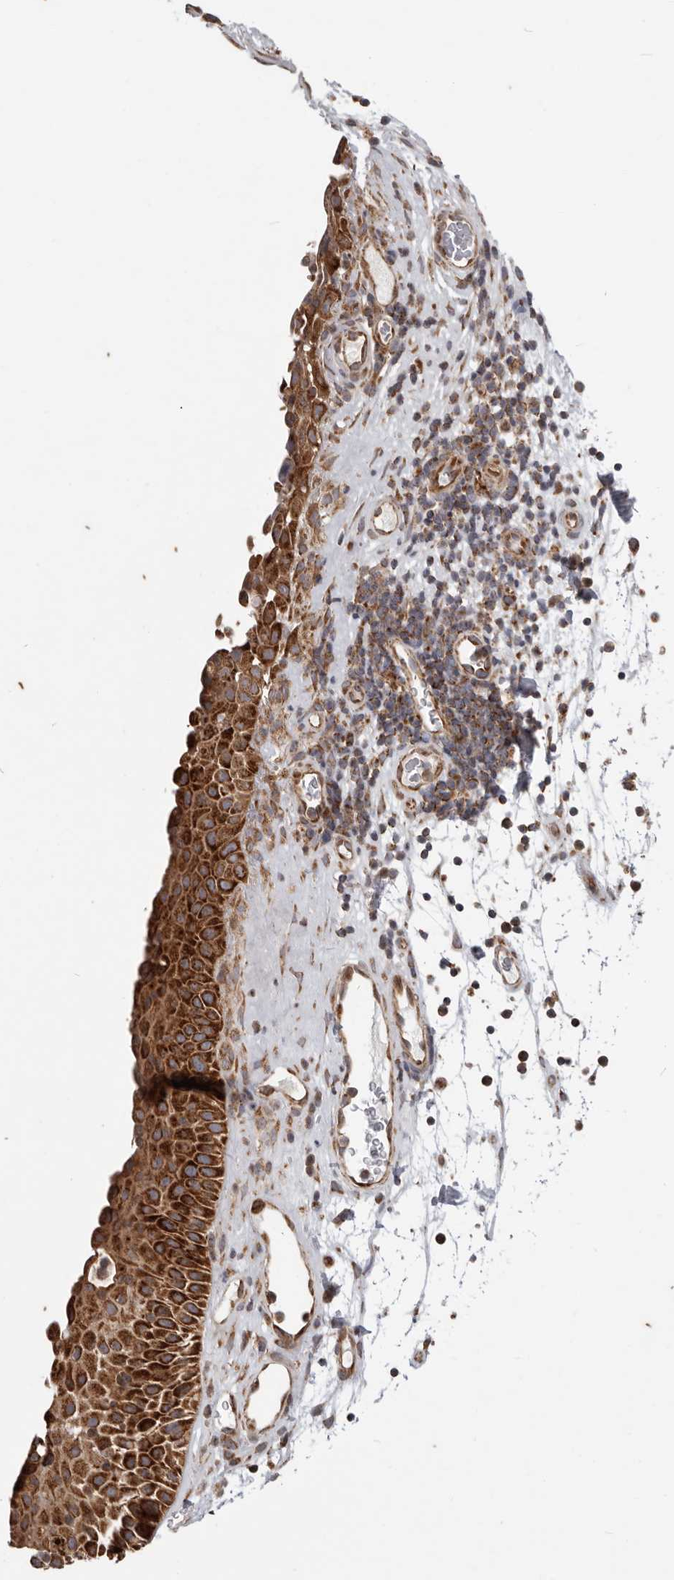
{"staining": {"intensity": "strong", "quantity": ">75%", "location": "cytoplasmic/membranous"}, "tissue": "nasopharynx", "cell_type": "Respiratory epithelial cells", "image_type": "normal", "snomed": [{"axis": "morphology", "description": "Normal tissue, NOS"}, {"axis": "topography", "description": "Nasopharynx"}], "caption": "Immunohistochemical staining of normal nasopharynx displays high levels of strong cytoplasmic/membranous staining in approximately >75% of respiratory epithelial cells. The staining was performed using DAB, with brown indicating positive protein expression. Nuclei are stained blue with hematoxylin.", "gene": "MRPS10", "patient": {"sex": "male", "age": 64}}